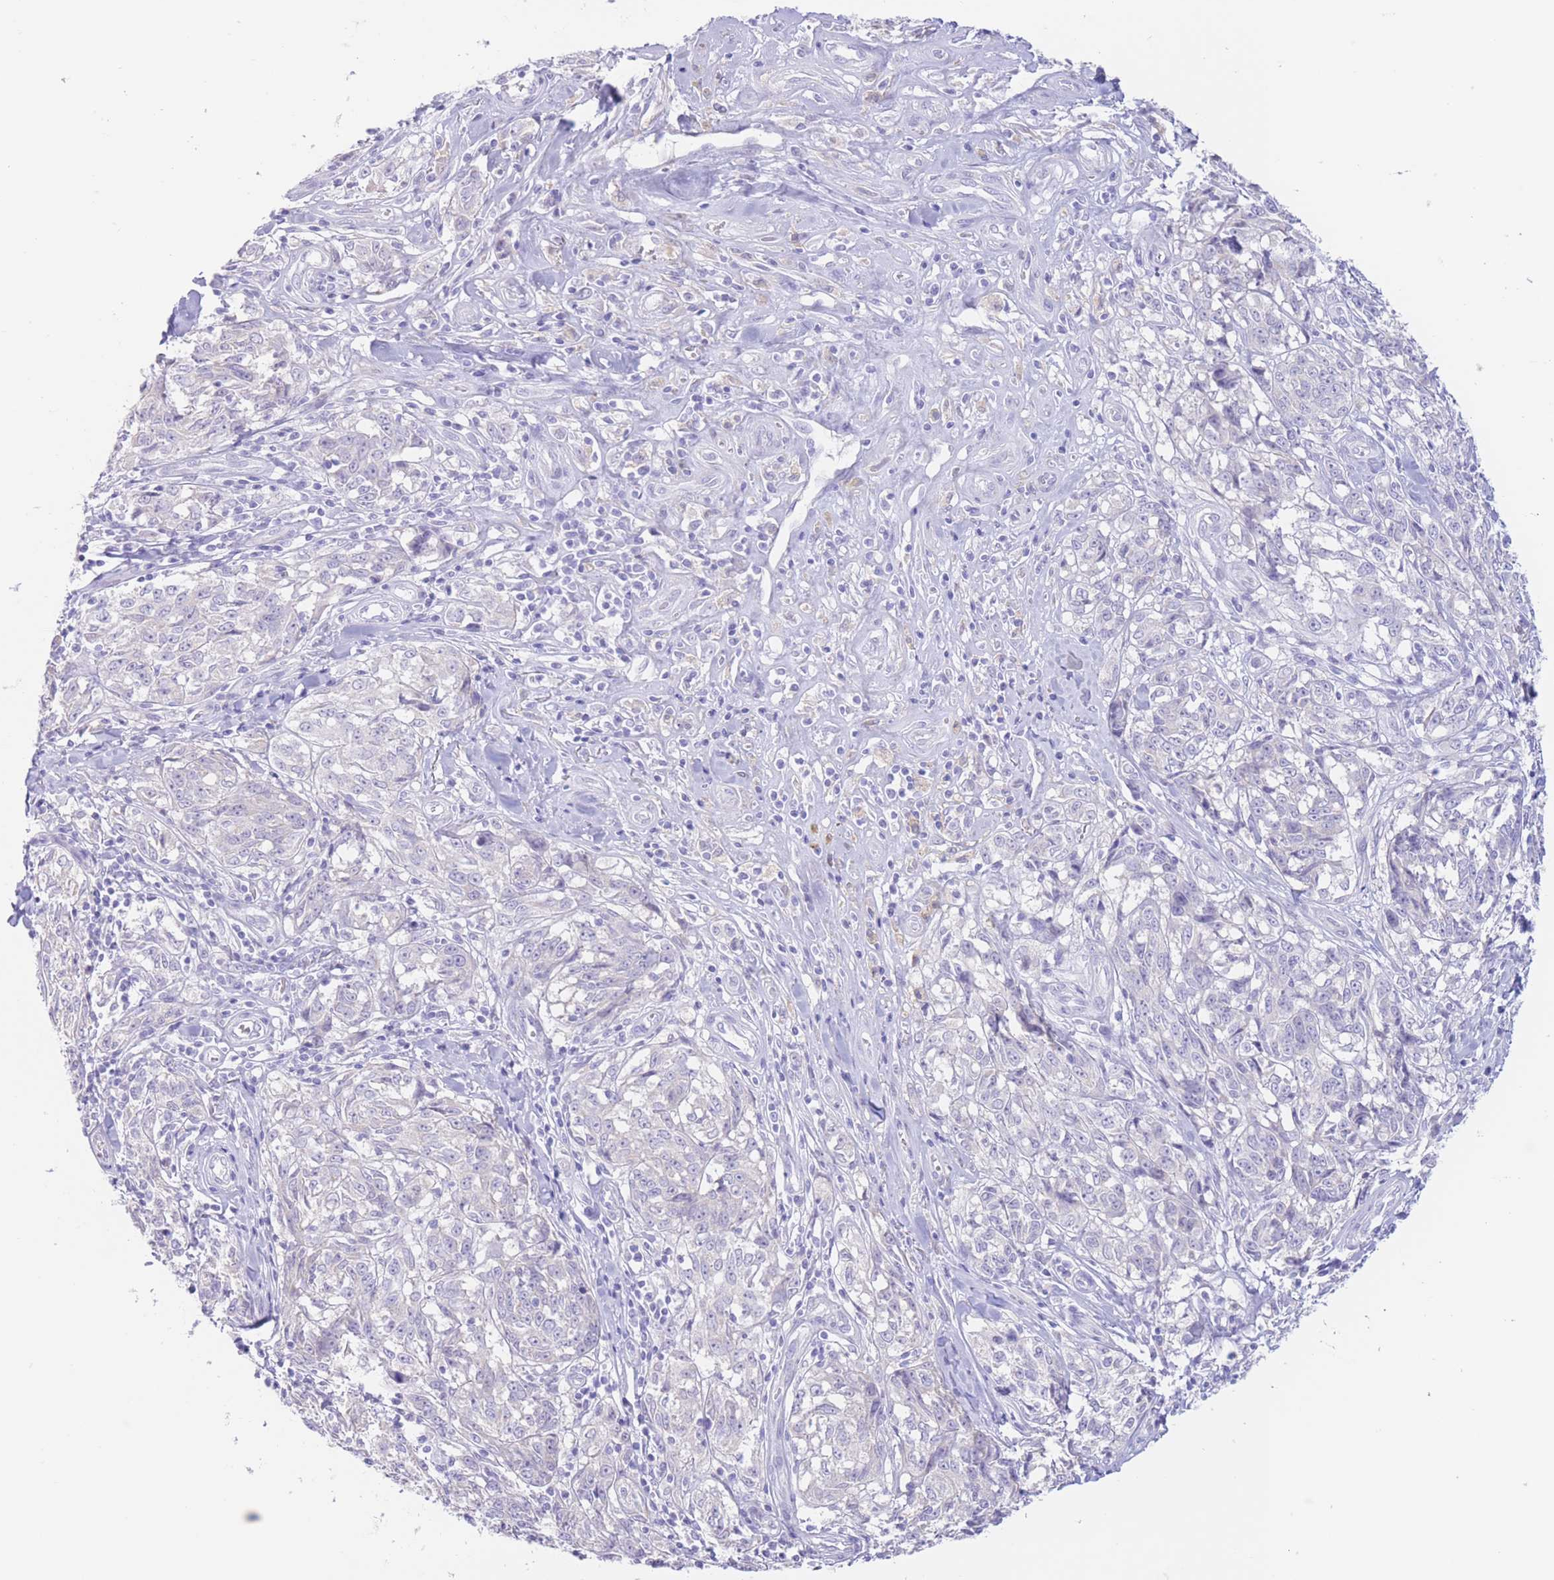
{"staining": {"intensity": "negative", "quantity": "none", "location": "none"}, "tissue": "melanoma", "cell_type": "Tumor cells", "image_type": "cancer", "snomed": [{"axis": "morphology", "description": "Normal tissue, NOS"}, {"axis": "morphology", "description": "Malignant melanoma, NOS"}, {"axis": "topography", "description": "Skin"}], "caption": "Malignant melanoma was stained to show a protein in brown. There is no significant expression in tumor cells.", "gene": "FAH", "patient": {"sex": "female", "age": 64}}